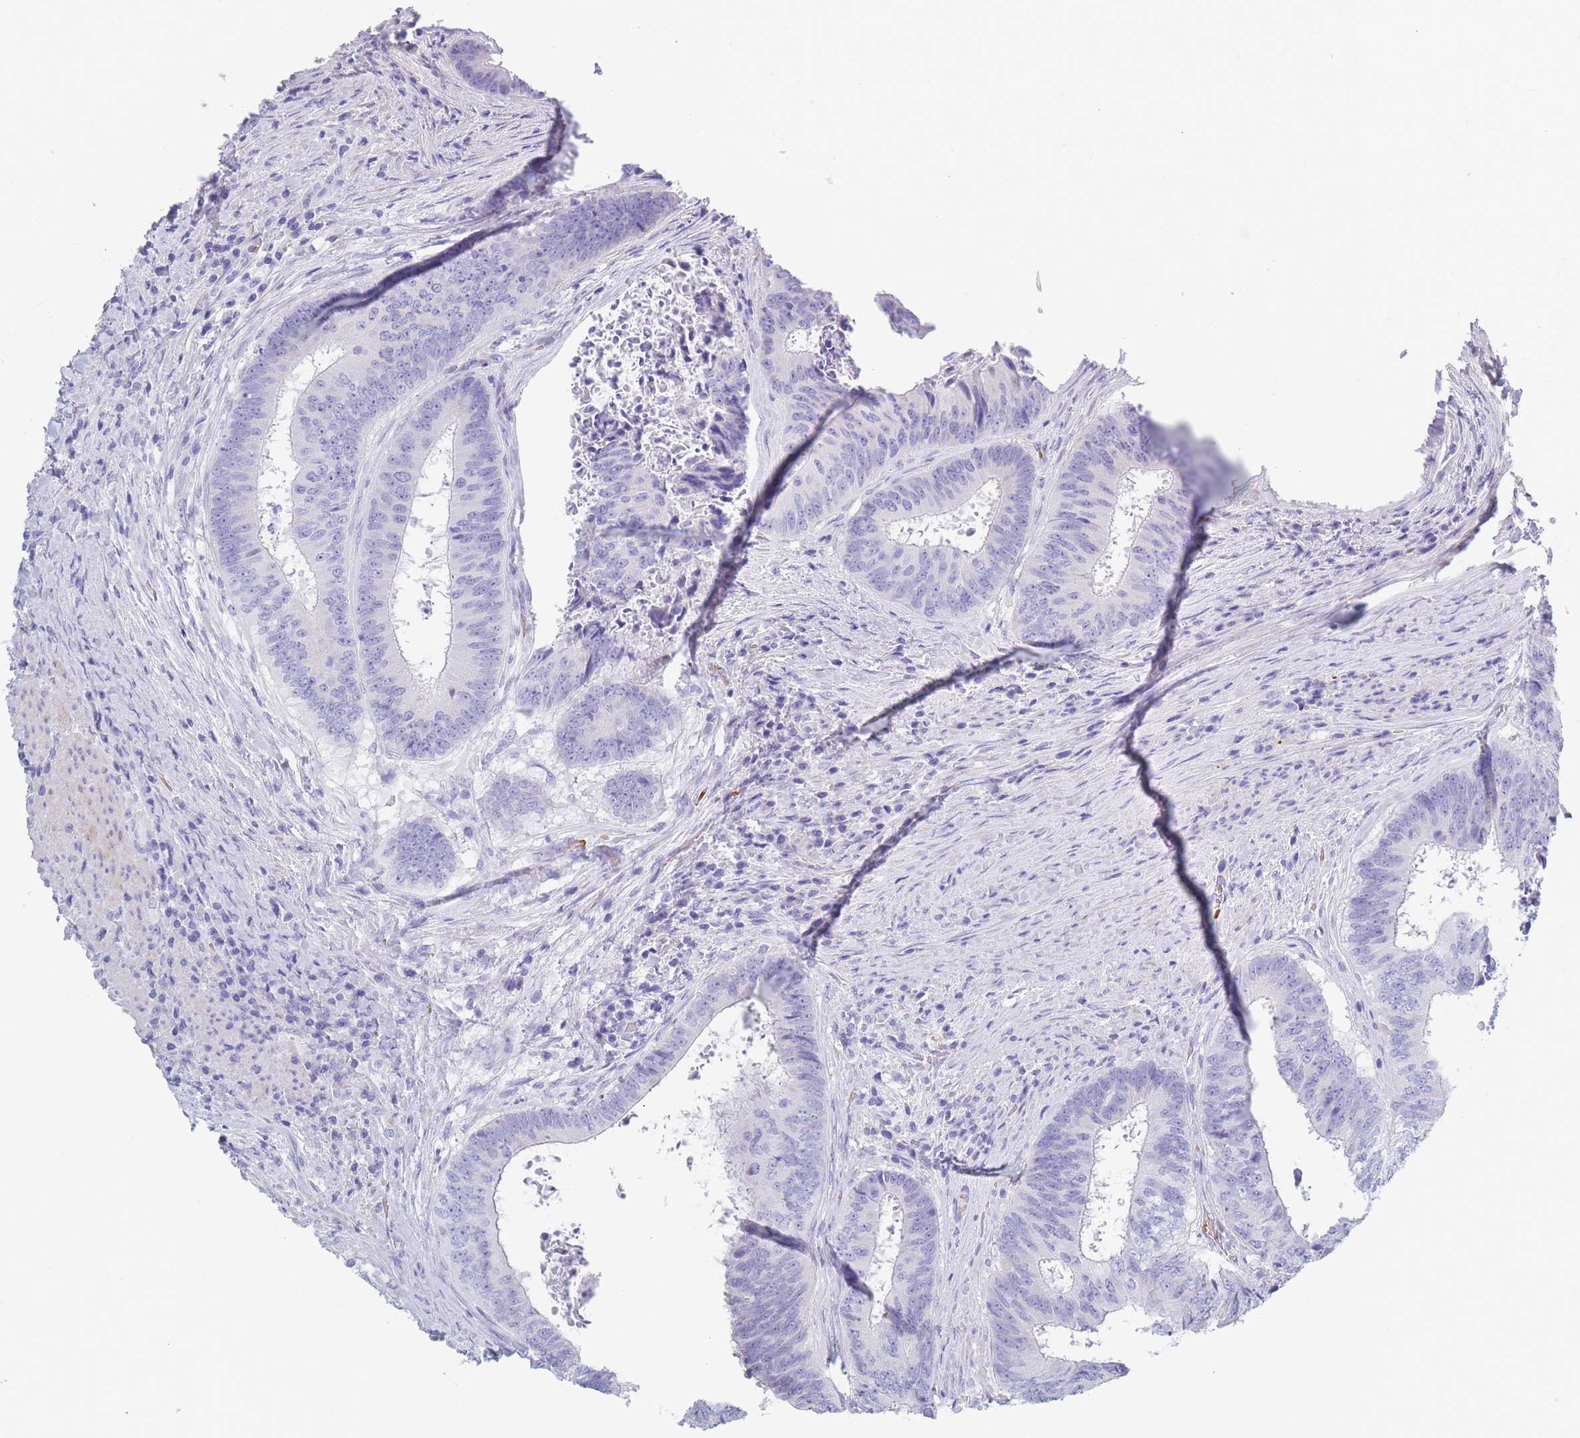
{"staining": {"intensity": "negative", "quantity": "none", "location": "none"}, "tissue": "colorectal cancer", "cell_type": "Tumor cells", "image_type": "cancer", "snomed": [{"axis": "morphology", "description": "Adenocarcinoma, NOS"}, {"axis": "topography", "description": "Rectum"}], "caption": "Tumor cells show no significant expression in colorectal cancer (adenocarcinoma).", "gene": "OR5D16", "patient": {"sex": "male", "age": 72}}